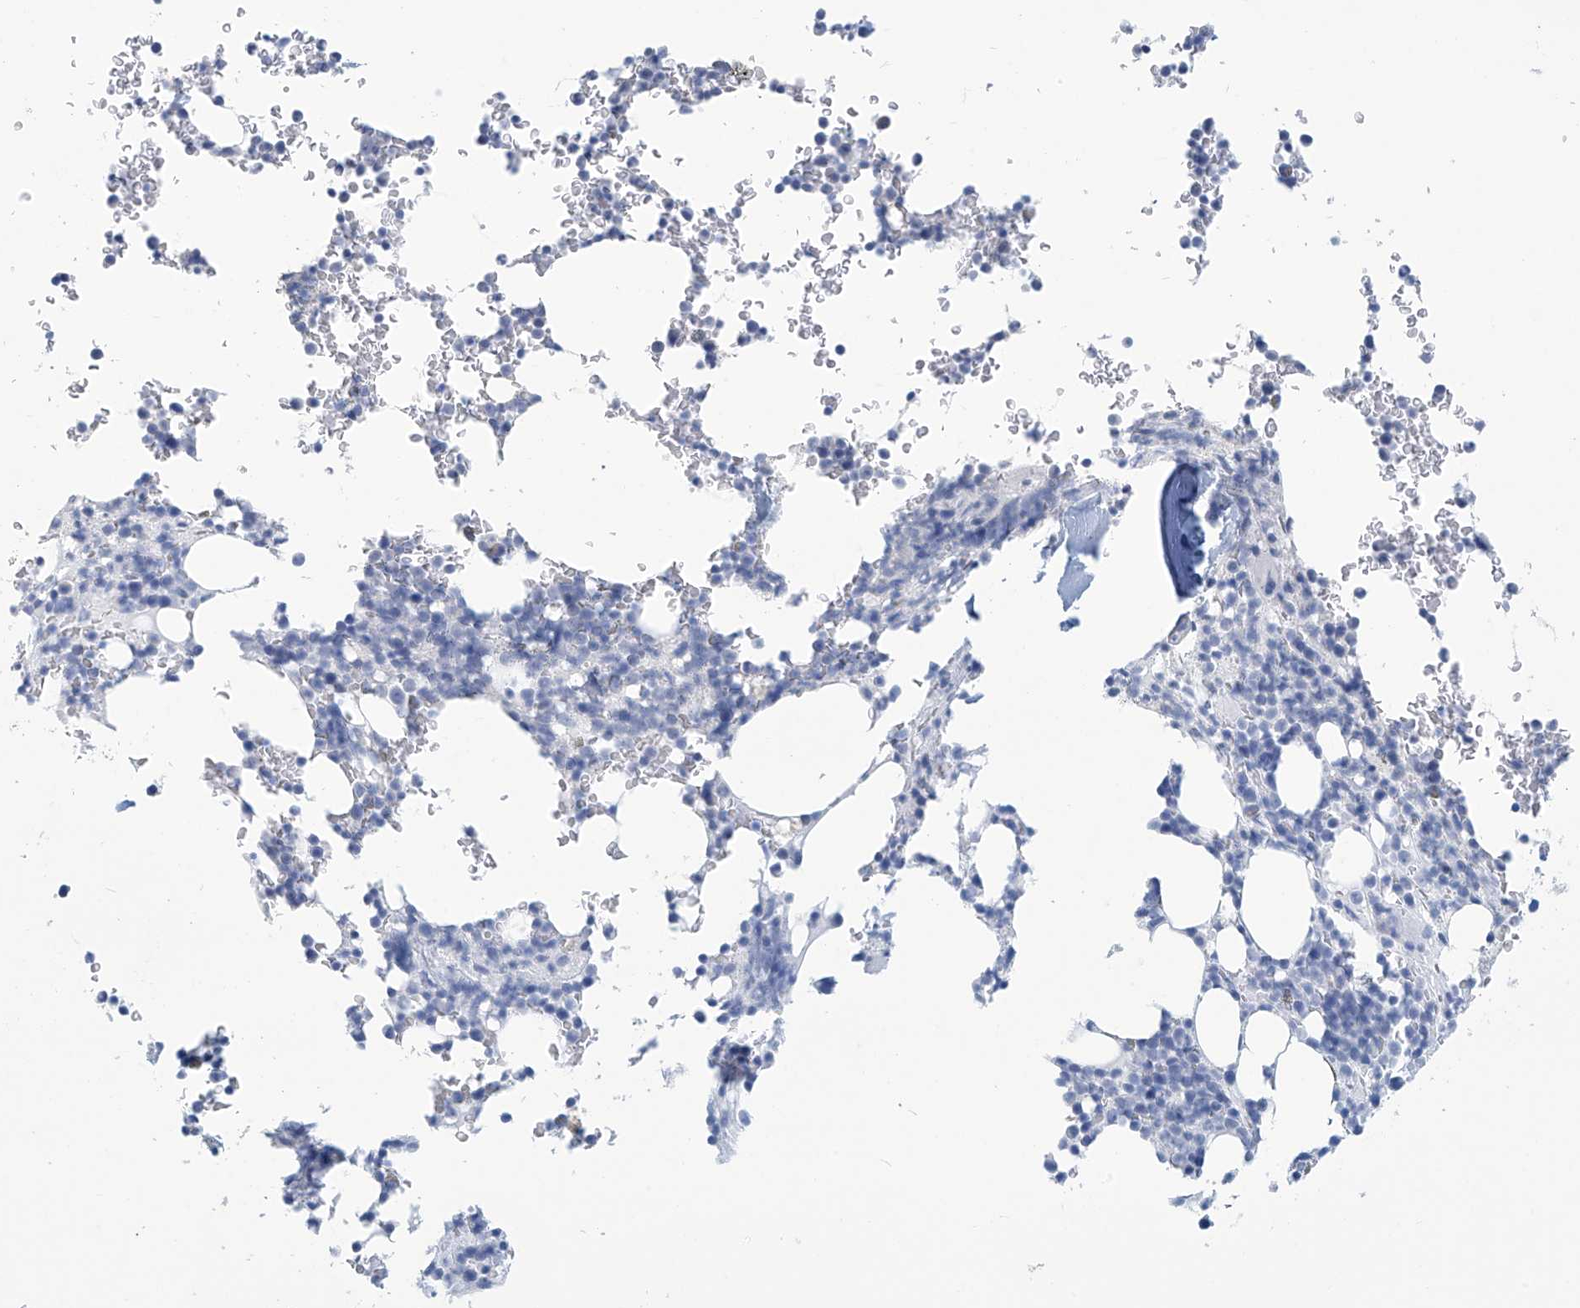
{"staining": {"intensity": "negative", "quantity": "none", "location": "none"}, "tissue": "bone marrow", "cell_type": "Hematopoietic cells", "image_type": "normal", "snomed": [{"axis": "morphology", "description": "Normal tissue, NOS"}, {"axis": "topography", "description": "Bone marrow"}], "caption": "The photomicrograph shows no staining of hematopoietic cells in unremarkable bone marrow. Nuclei are stained in blue.", "gene": "DSP", "patient": {"sex": "male", "age": 58}}